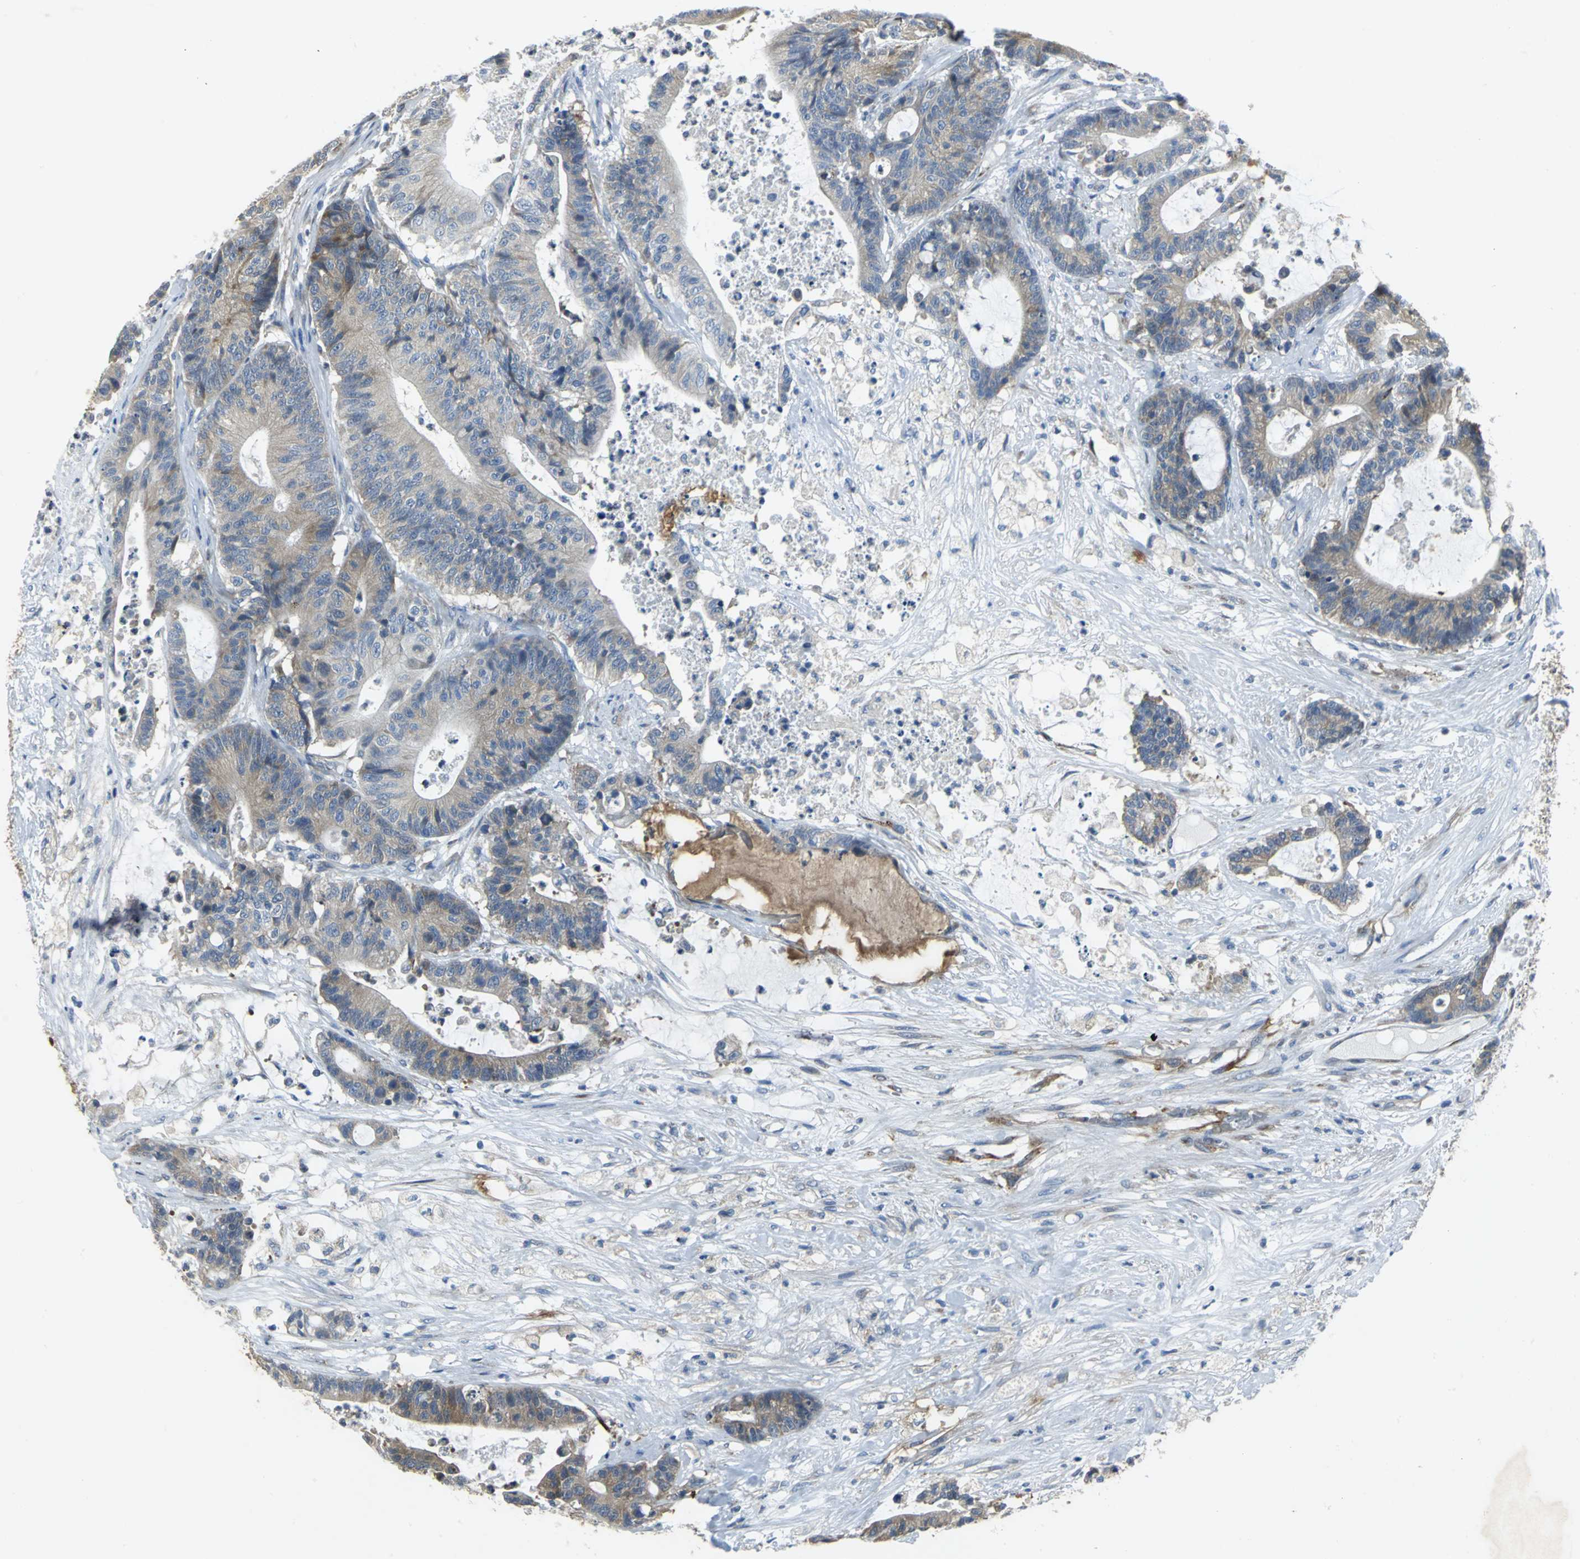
{"staining": {"intensity": "weak", "quantity": ">75%", "location": "cytoplasmic/membranous"}, "tissue": "colorectal cancer", "cell_type": "Tumor cells", "image_type": "cancer", "snomed": [{"axis": "morphology", "description": "Adenocarcinoma, NOS"}, {"axis": "topography", "description": "Colon"}], "caption": "Weak cytoplasmic/membranous positivity for a protein is present in approximately >75% of tumor cells of colorectal cancer using IHC.", "gene": "EIF5A", "patient": {"sex": "female", "age": 84}}